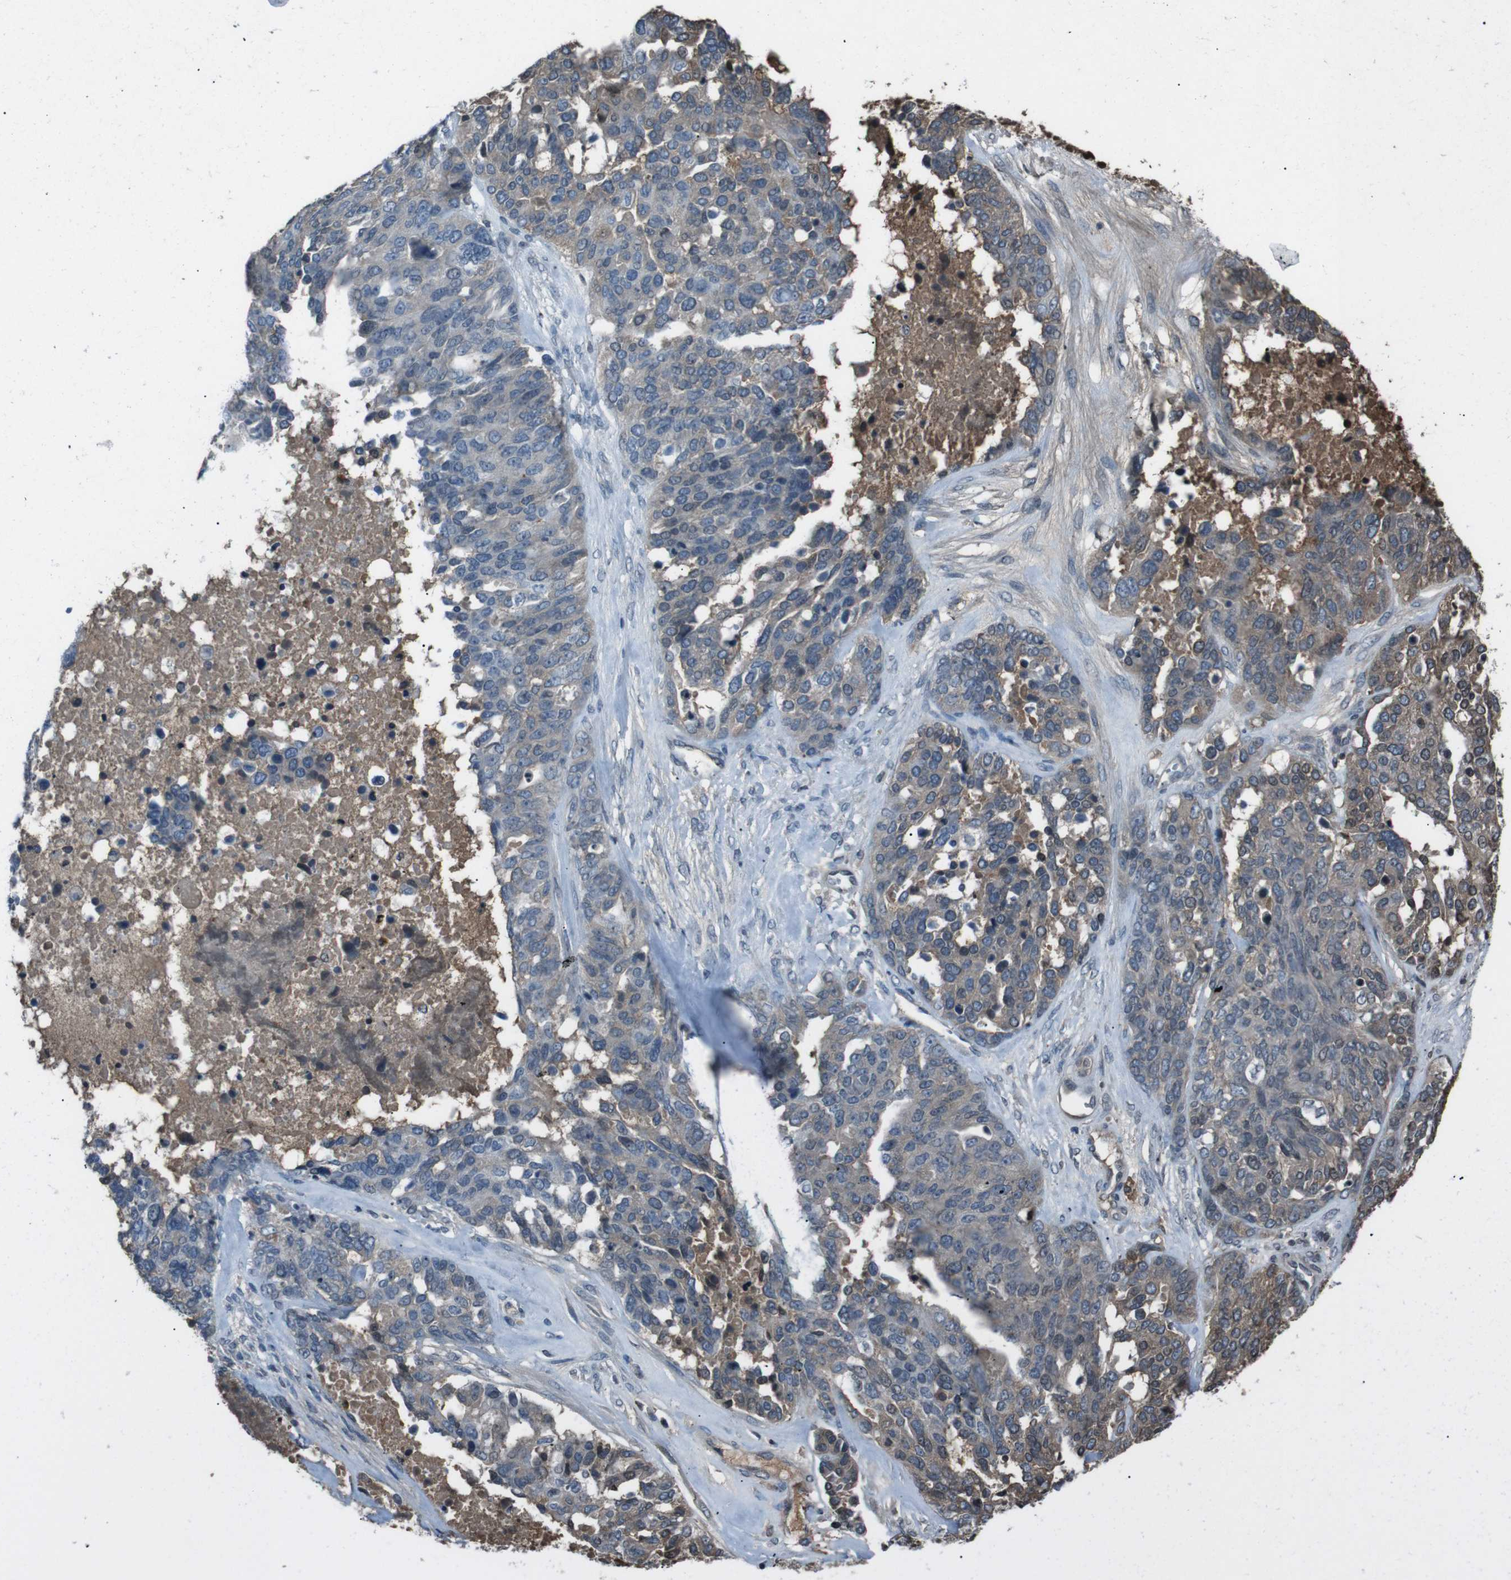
{"staining": {"intensity": "weak", "quantity": "25%-75%", "location": "cytoplasmic/membranous"}, "tissue": "ovarian cancer", "cell_type": "Tumor cells", "image_type": "cancer", "snomed": [{"axis": "morphology", "description": "Cystadenocarcinoma, serous, NOS"}, {"axis": "topography", "description": "Ovary"}], "caption": "Immunohistochemical staining of serous cystadenocarcinoma (ovarian) reveals low levels of weak cytoplasmic/membranous protein staining in approximately 25%-75% of tumor cells.", "gene": "UGT1A6", "patient": {"sex": "female", "age": 44}}